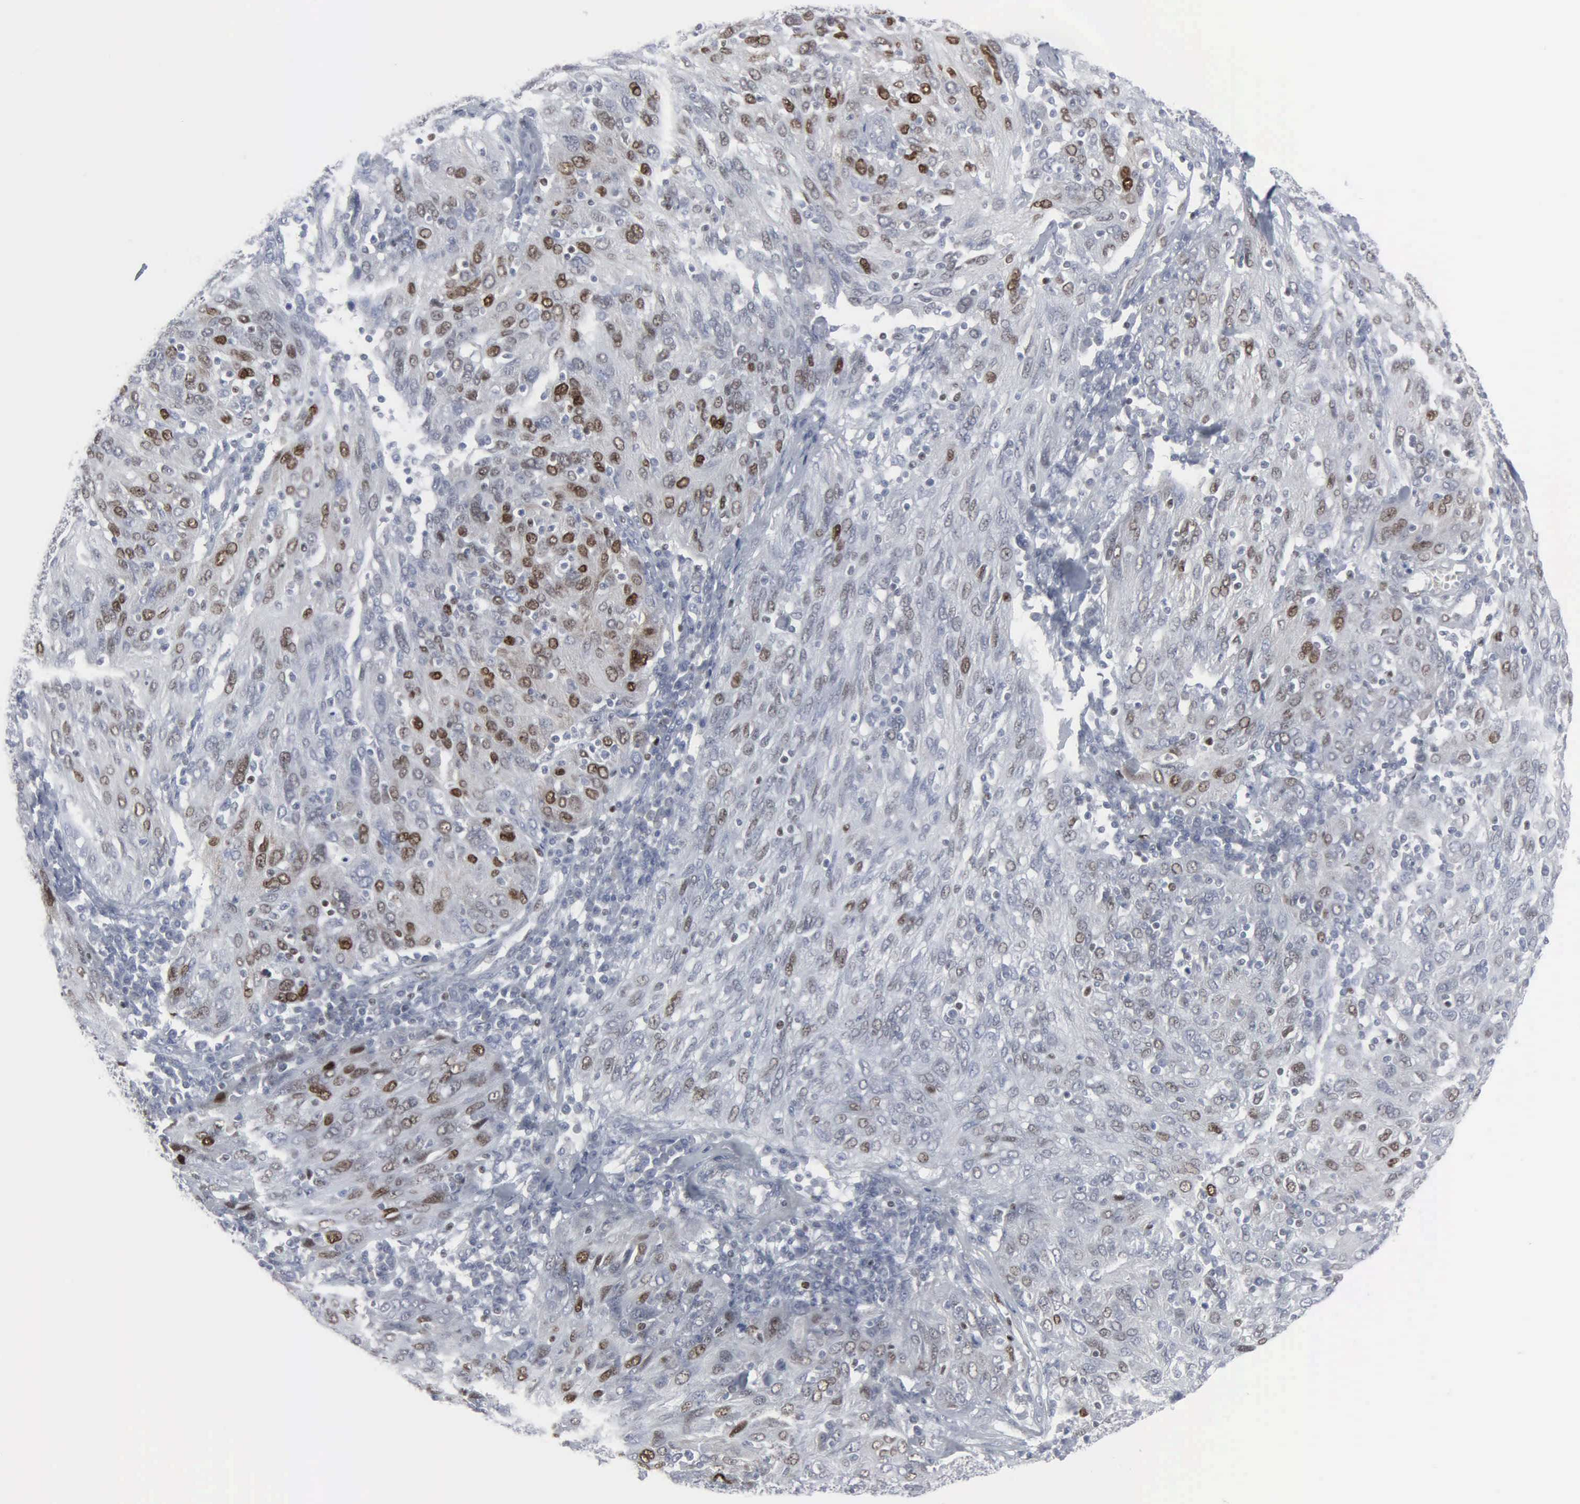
{"staining": {"intensity": "moderate", "quantity": "<25%", "location": "nuclear"}, "tissue": "ovarian cancer", "cell_type": "Tumor cells", "image_type": "cancer", "snomed": [{"axis": "morphology", "description": "Carcinoma, endometroid"}, {"axis": "topography", "description": "Ovary"}], "caption": "An IHC micrograph of tumor tissue is shown. Protein staining in brown labels moderate nuclear positivity in ovarian cancer within tumor cells.", "gene": "CCND3", "patient": {"sex": "female", "age": 50}}